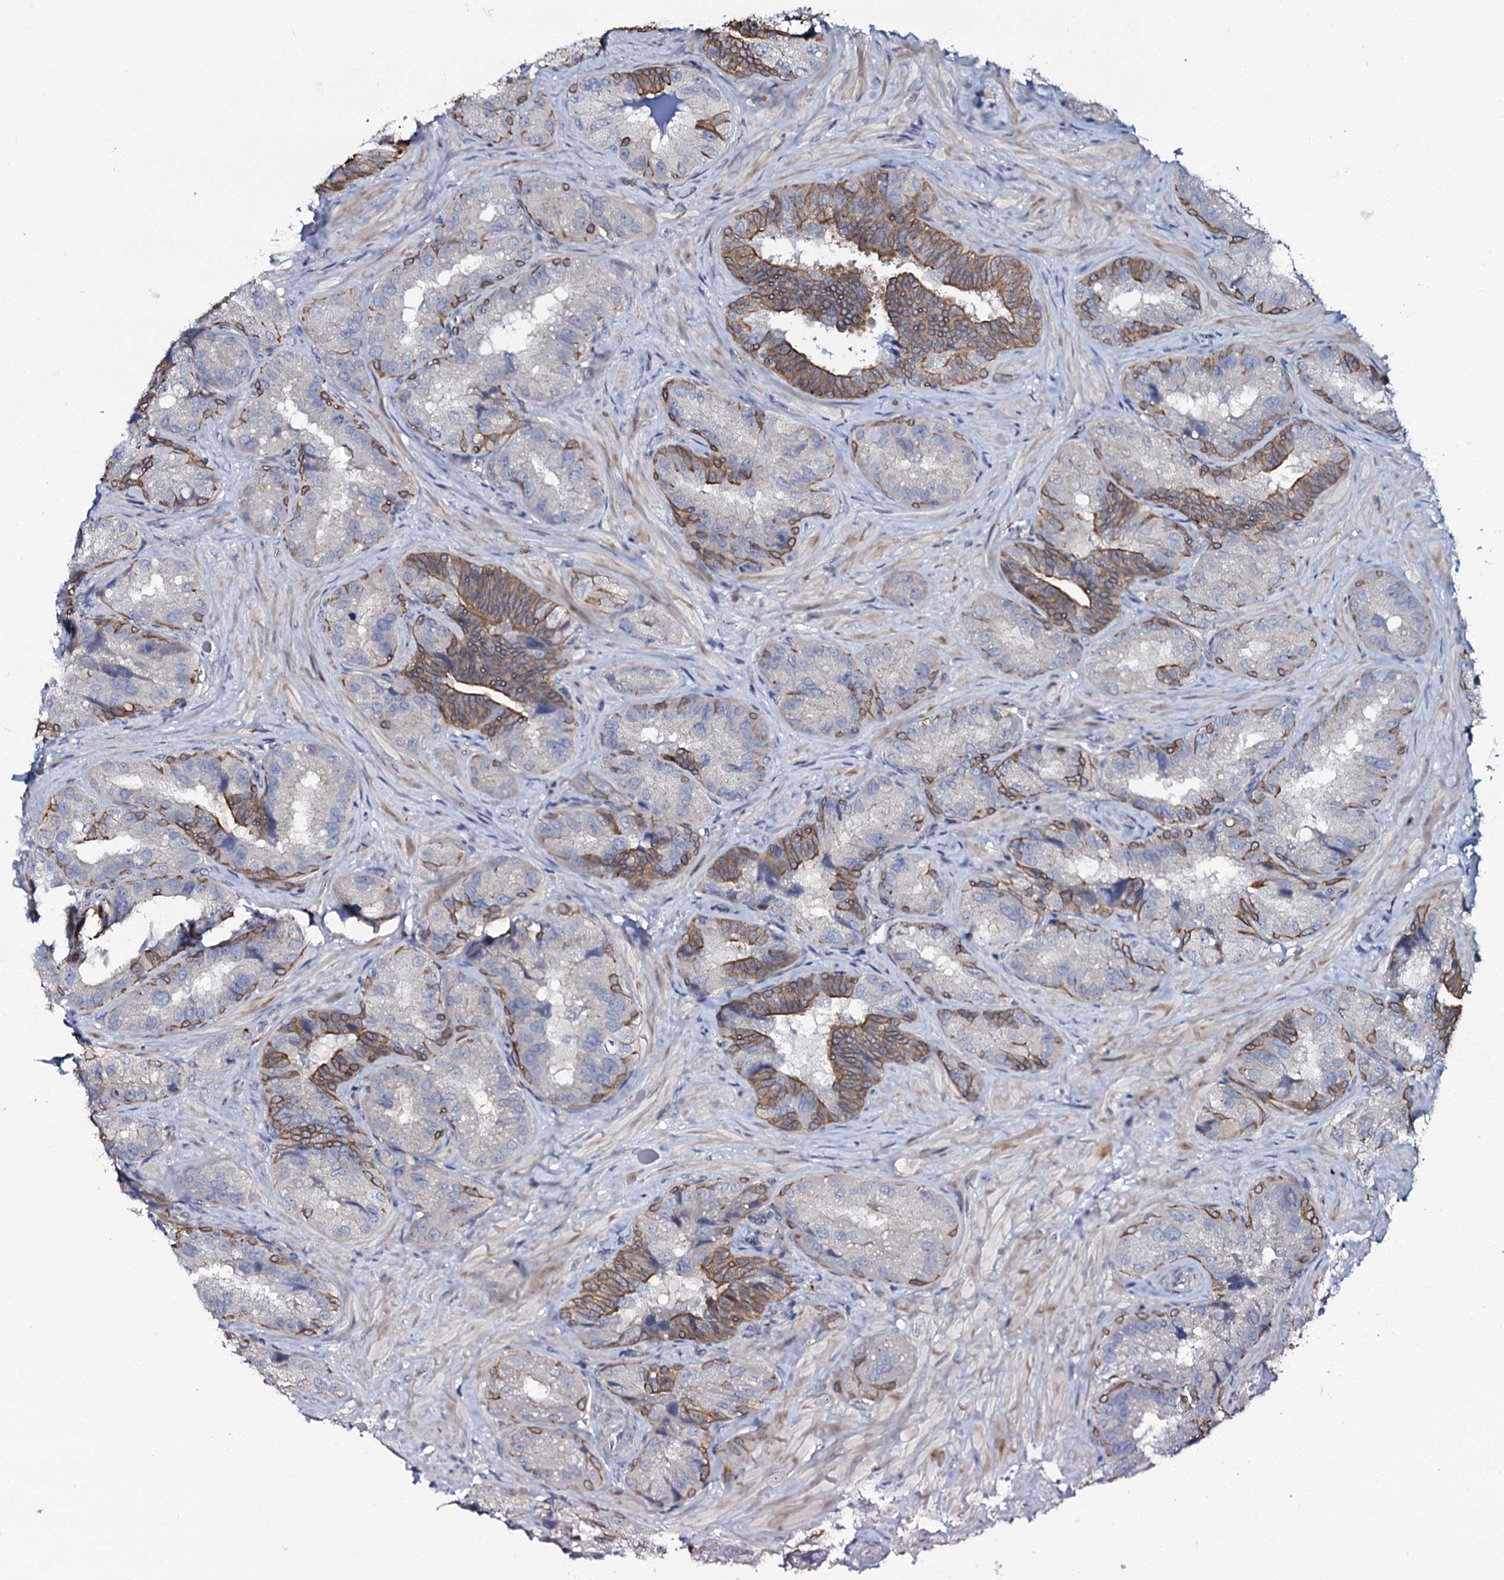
{"staining": {"intensity": "moderate", "quantity": "25%-75%", "location": "cytoplasmic/membranous"}, "tissue": "seminal vesicle", "cell_type": "Glandular cells", "image_type": "normal", "snomed": [{"axis": "morphology", "description": "Normal tissue, NOS"}, {"axis": "topography", "description": "Prostate and seminal vesicle, NOS"}, {"axis": "topography", "description": "Prostate"}, {"axis": "topography", "description": "Seminal veicle"}], "caption": "DAB (3,3'-diaminobenzidine) immunohistochemical staining of unremarkable human seminal vesicle reveals moderate cytoplasmic/membranous protein positivity in about 25%-75% of glandular cells.", "gene": "C10orf88", "patient": {"sex": "male", "age": 67}}